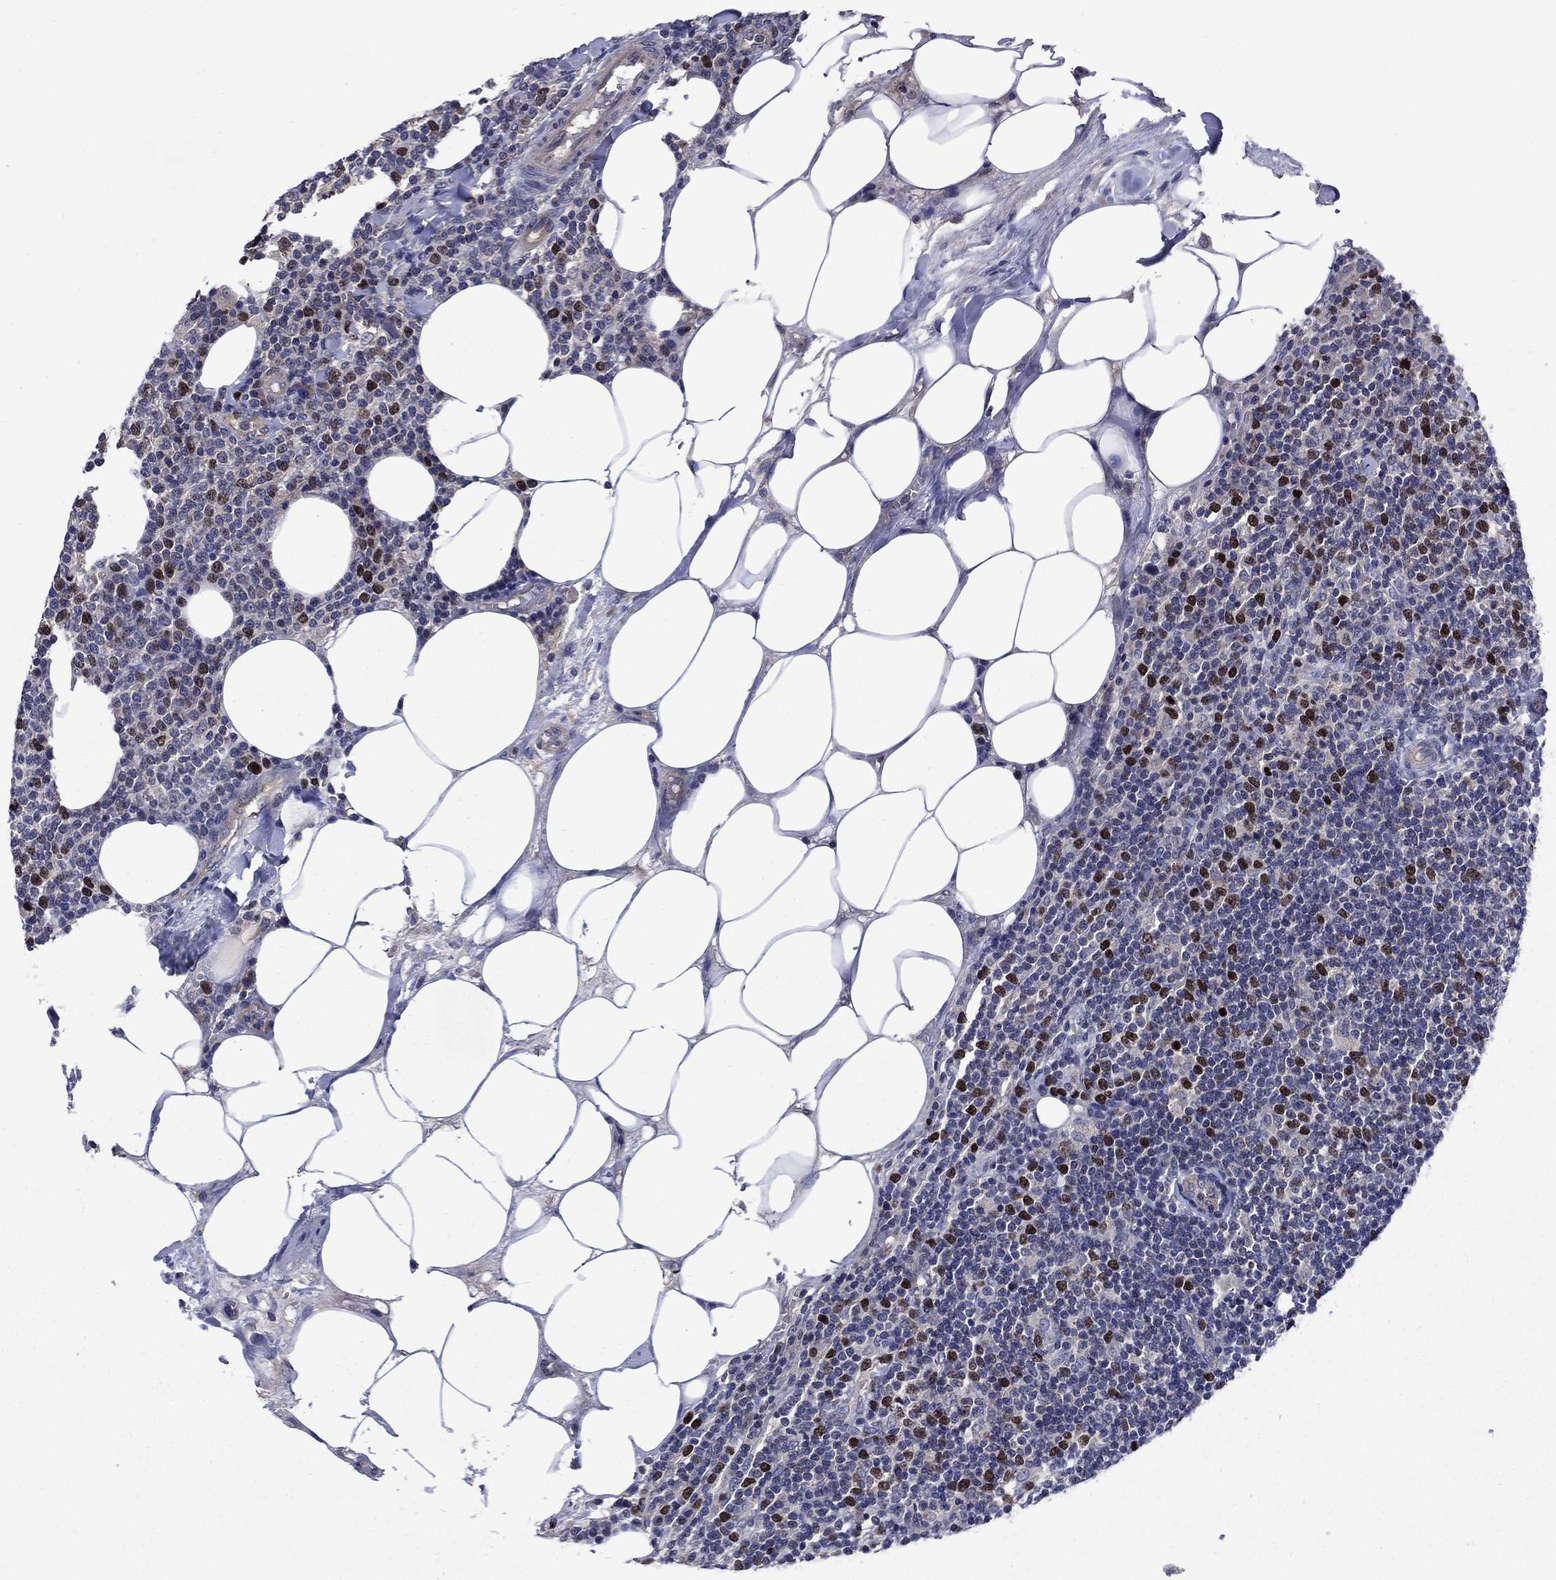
{"staining": {"intensity": "strong", "quantity": "<25%", "location": "nuclear"}, "tissue": "lymphoma", "cell_type": "Tumor cells", "image_type": "cancer", "snomed": [{"axis": "morphology", "description": "Malignant lymphoma, non-Hodgkin's type, High grade"}, {"axis": "topography", "description": "Lymph node"}], "caption": "Immunohistochemistry (IHC) of human lymphoma exhibits medium levels of strong nuclear staining in approximately <25% of tumor cells. The staining is performed using DAB brown chromogen to label protein expression. The nuclei are counter-stained blue using hematoxylin.", "gene": "KIF22", "patient": {"sex": "male", "age": 61}}